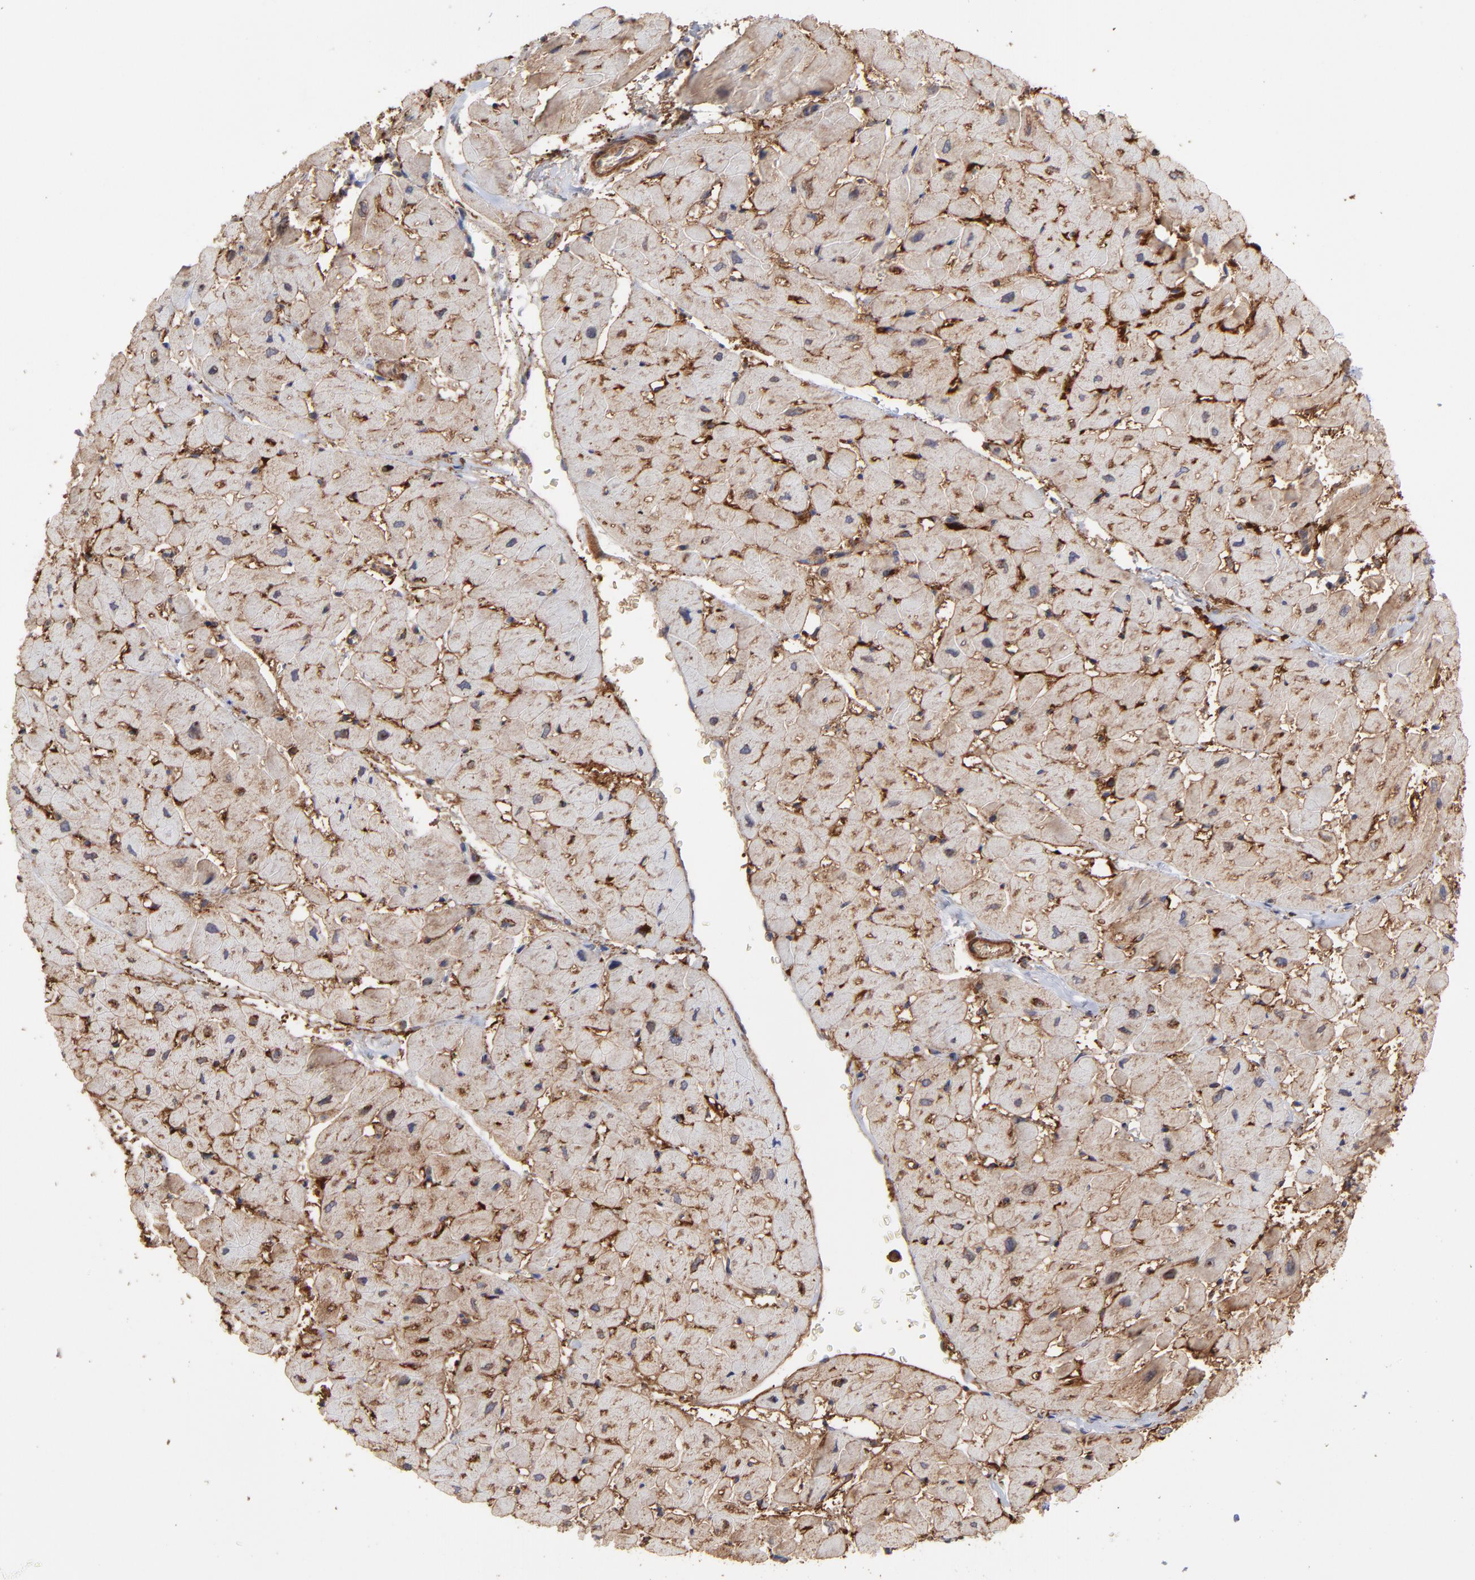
{"staining": {"intensity": "strong", "quantity": "25%-75%", "location": "cytoplasmic/membranous"}, "tissue": "heart muscle", "cell_type": "Cardiomyocytes", "image_type": "normal", "snomed": [{"axis": "morphology", "description": "Normal tissue, NOS"}, {"axis": "topography", "description": "Heart"}], "caption": "Immunohistochemical staining of normal heart muscle reveals strong cytoplasmic/membranous protein staining in about 25%-75% of cardiomyocytes. The staining was performed using DAB (3,3'-diaminobenzidine), with brown indicating positive protein expression. Nuclei are stained blue with hematoxylin.", "gene": "PFKM", "patient": {"sex": "male", "age": 45}}